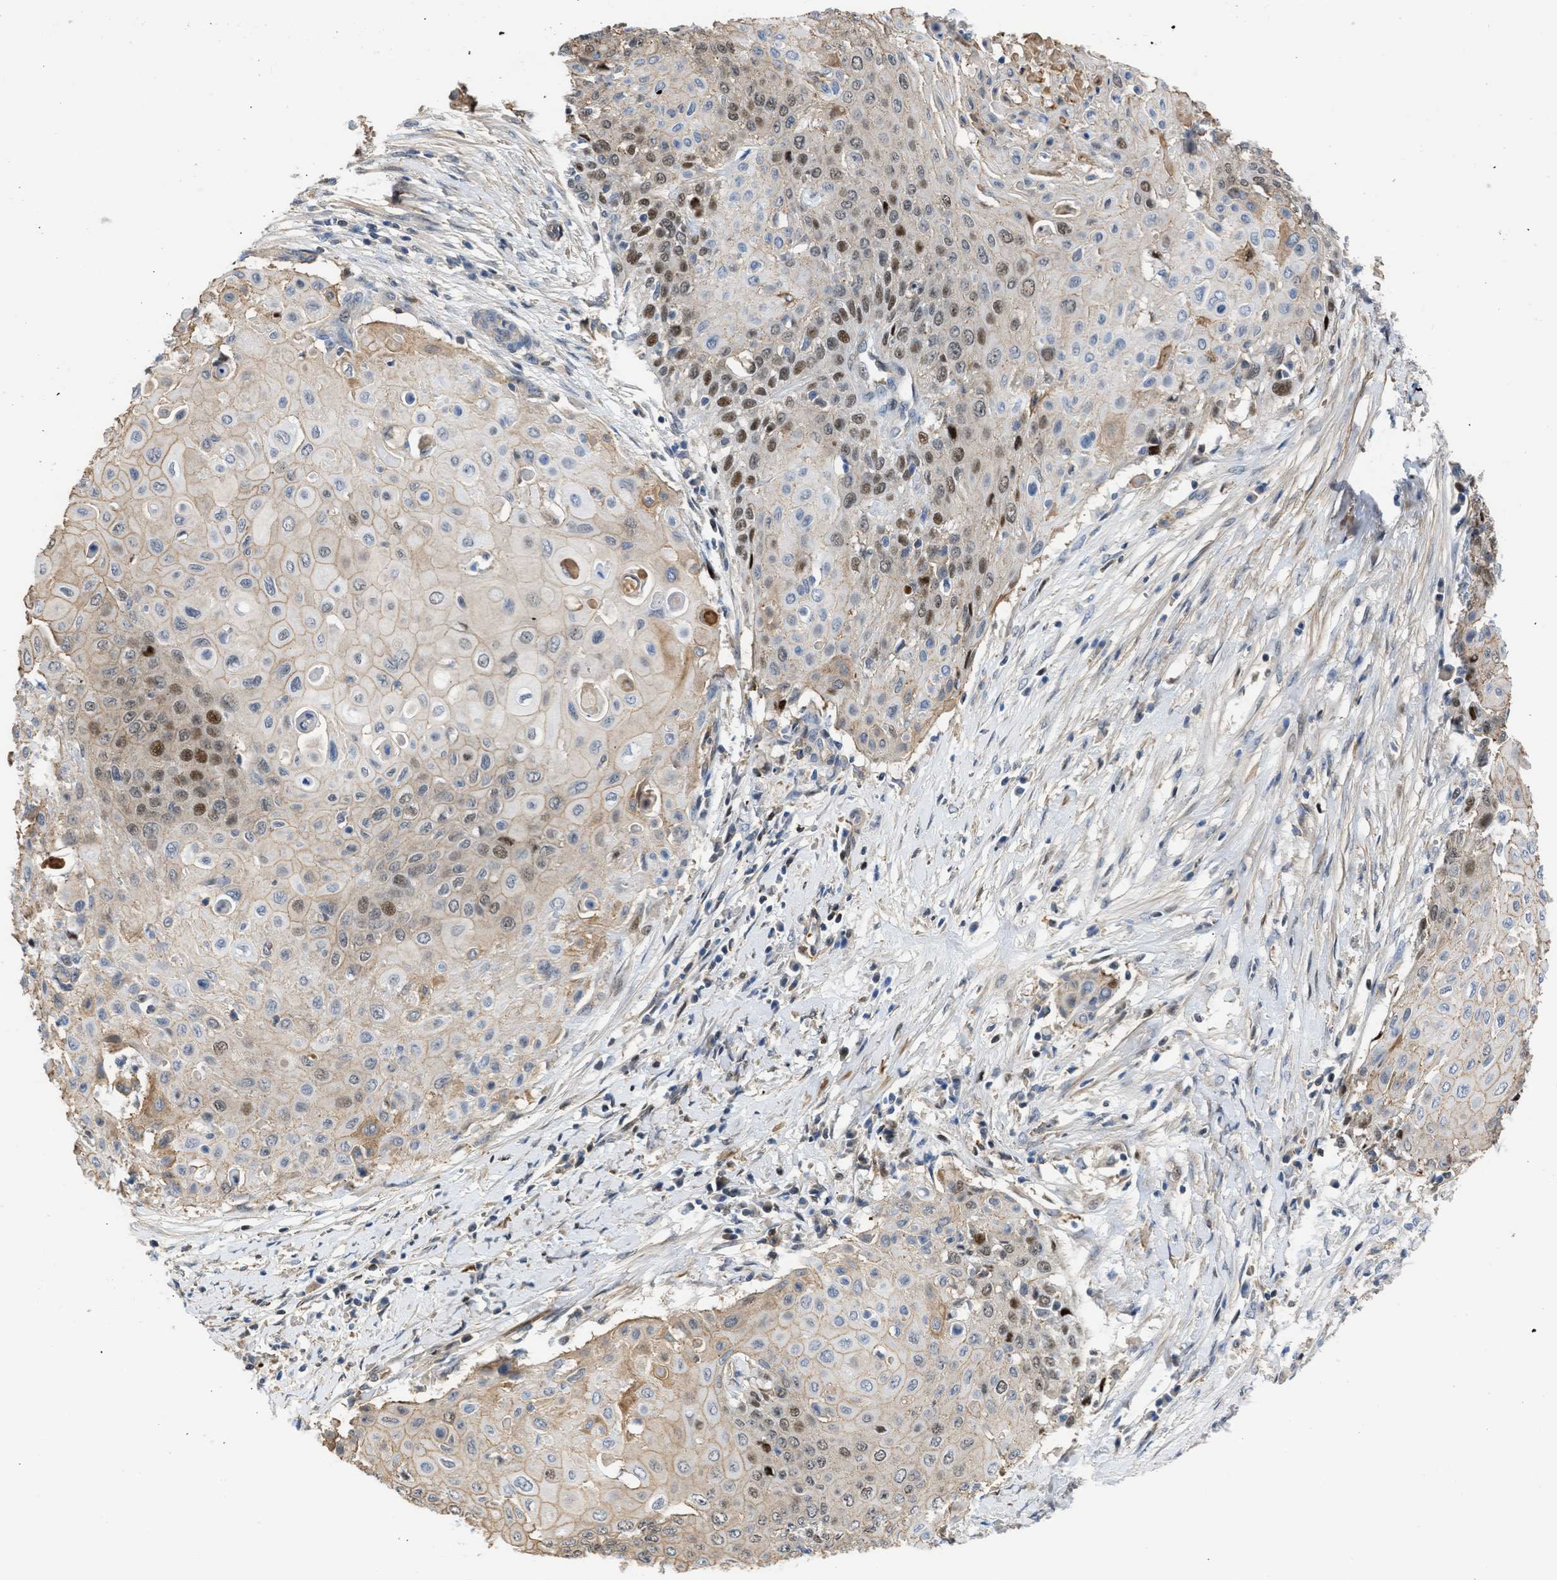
{"staining": {"intensity": "moderate", "quantity": "25%-75%", "location": "cytoplasmic/membranous,nuclear"}, "tissue": "cervical cancer", "cell_type": "Tumor cells", "image_type": "cancer", "snomed": [{"axis": "morphology", "description": "Squamous cell carcinoma, NOS"}, {"axis": "topography", "description": "Cervix"}], "caption": "An immunohistochemistry photomicrograph of tumor tissue is shown. Protein staining in brown labels moderate cytoplasmic/membranous and nuclear positivity in cervical squamous cell carcinoma within tumor cells.", "gene": "MAS1L", "patient": {"sex": "female", "age": 39}}